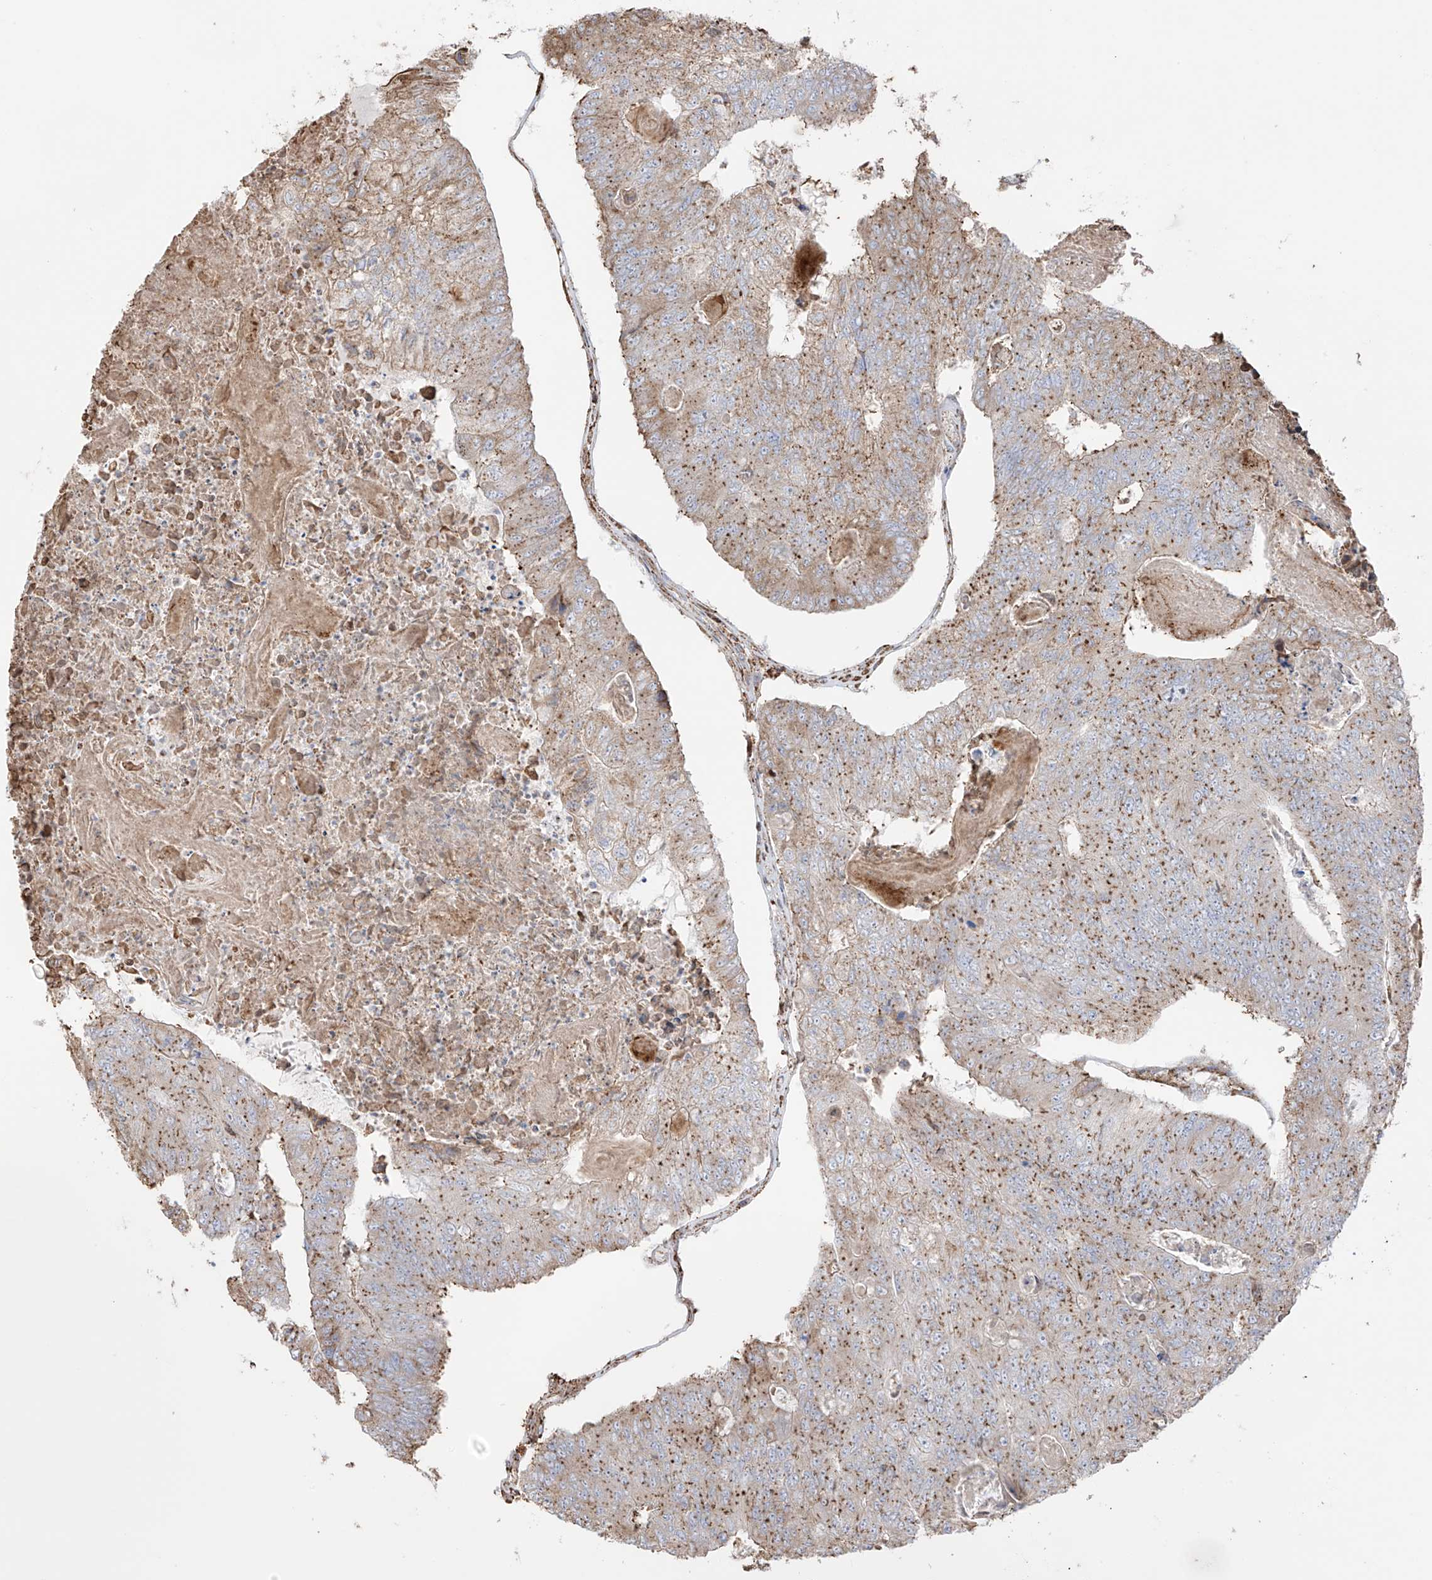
{"staining": {"intensity": "moderate", "quantity": ">75%", "location": "cytoplasmic/membranous"}, "tissue": "colorectal cancer", "cell_type": "Tumor cells", "image_type": "cancer", "snomed": [{"axis": "morphology", "description": "Adenocarcinoma, NOS"}, {"axis": "topography", "description": "Colon"}], "caption": "A high-resolution photomicrograph shows immunohistochemistry (IHC) staining of colorectal cancer, which shows moderate cytoplasmic/membranous expression in about >75% of tumor cells. (Brightfield microscopy of DAB IHC at high magnification).", "gene": "XKR3", "patient": {"sex": "female", "age": 67}}